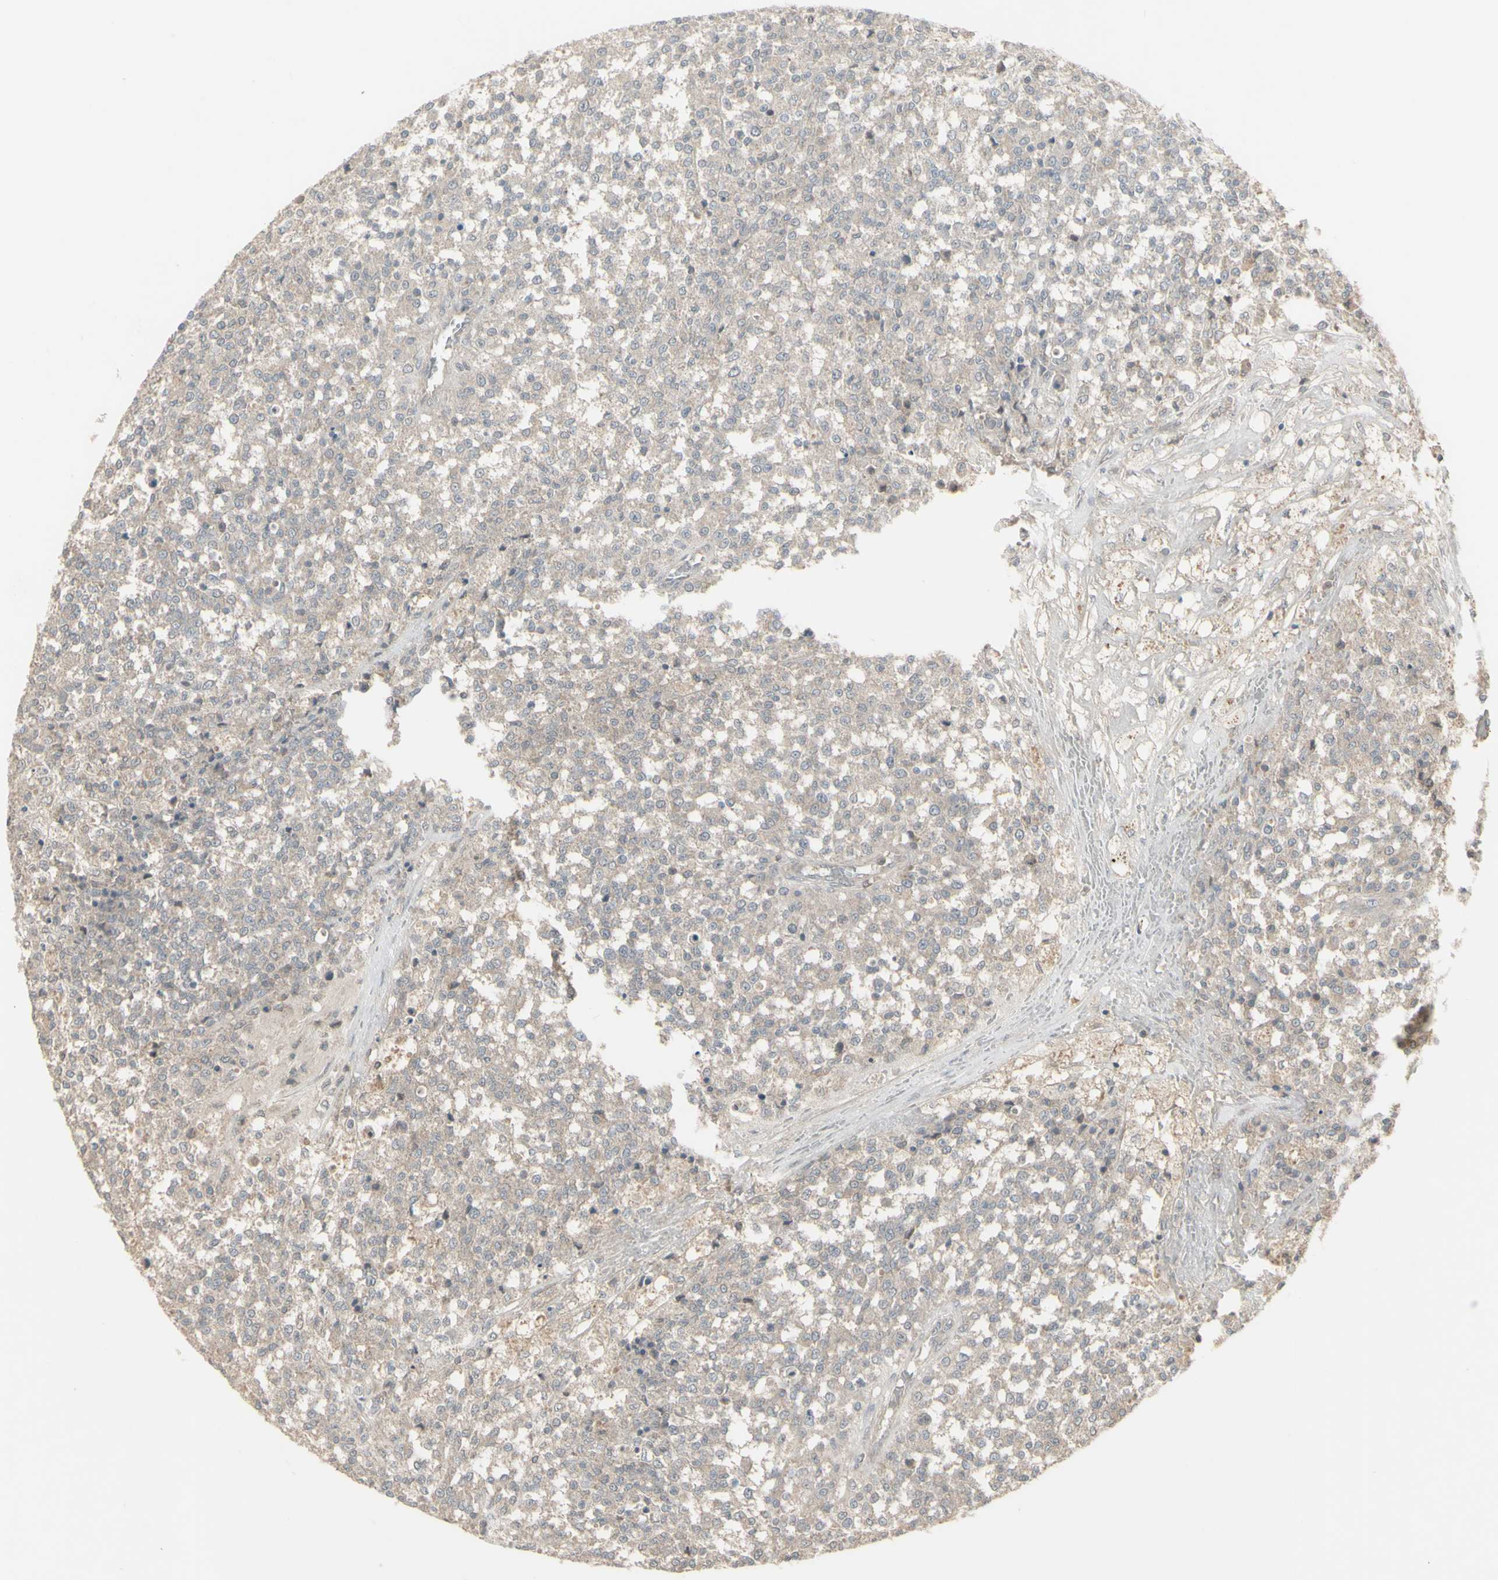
{"staining": {"intensity": "weak", "quantity": ">75%", "location": "cytoplasmic/membranous"}, "tissue": "testis cancer", "cell_type": "Tumor cells", "image_type": "cancer", "snomed": [{"axis": "morphology", "description": "Seminoma, NOS"}, {"axis": "topography", "description": "Testis"}], "caption": "This is an image of immunohistochemistry staining of testis seminoma, which shows weak expression in the cytoplasmic/membranous of tumor cells.", "gene": "CSK", "patient": {"sex": "male", "age": 59}}